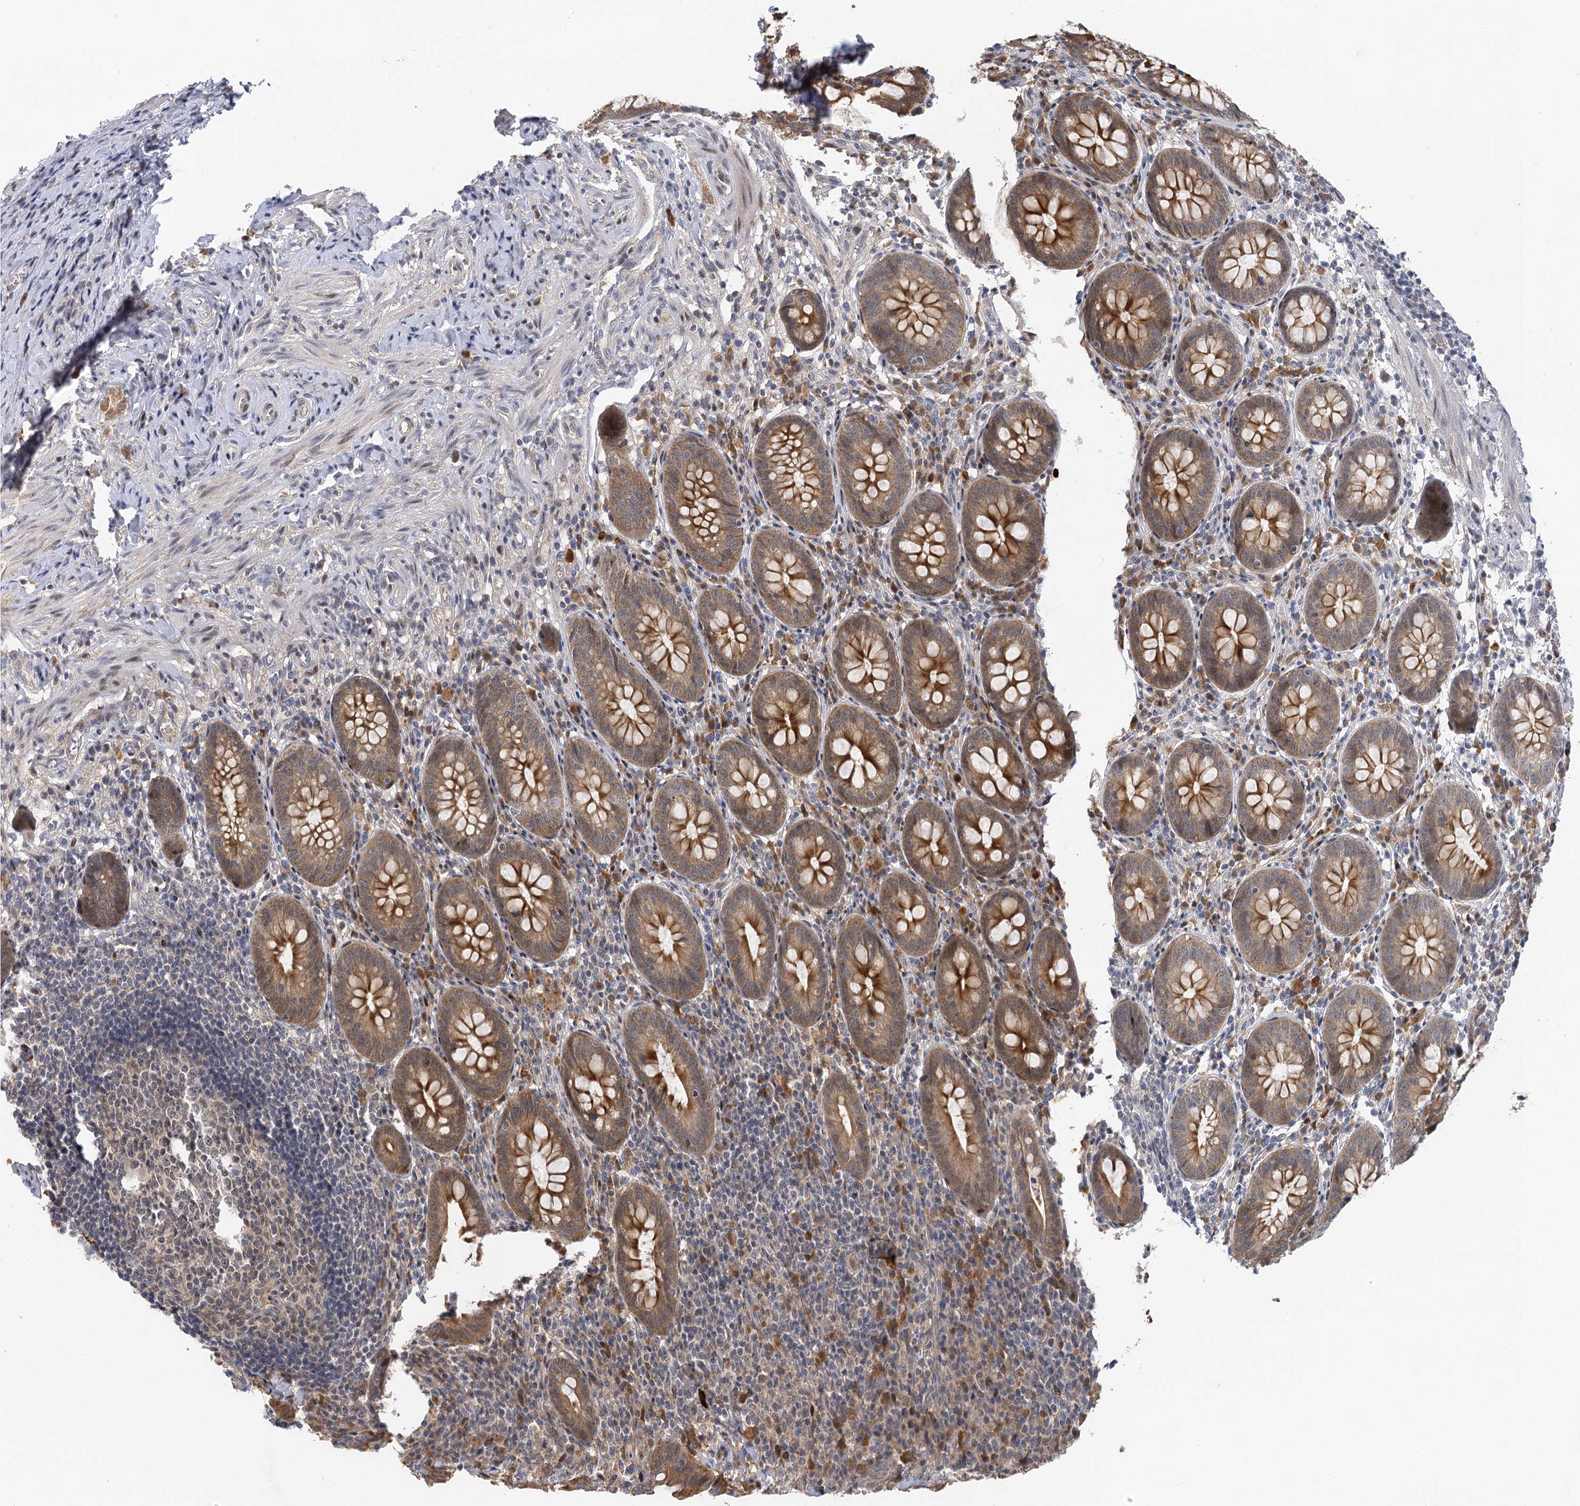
{"staining": {"intensity": "moderate", "quantity": ">75%", "location": "cytoplasmic/membranous"}, "tissue": "appendix", "cell_type": "Glandular cells", "image_type": "normal", "snomed": [{"axis": "morphology", "description": "Normal tissue, NOS"}, {"axis": "topography", "description": "Appendix"}], "caption": "The histopathology image demonstrates staining of normal appendix, revealing moderate cytoplasmic/membranous protein expression (brown color) within glandular cells. The protein is stained brown, and the nuclei are stained in blue (DAB (3,3'-diaminobenzidine) IHC with brightfield microscopy, high magnification).", "gene": "IL11RA", "patient": {"sex": "female", "age": 54}}